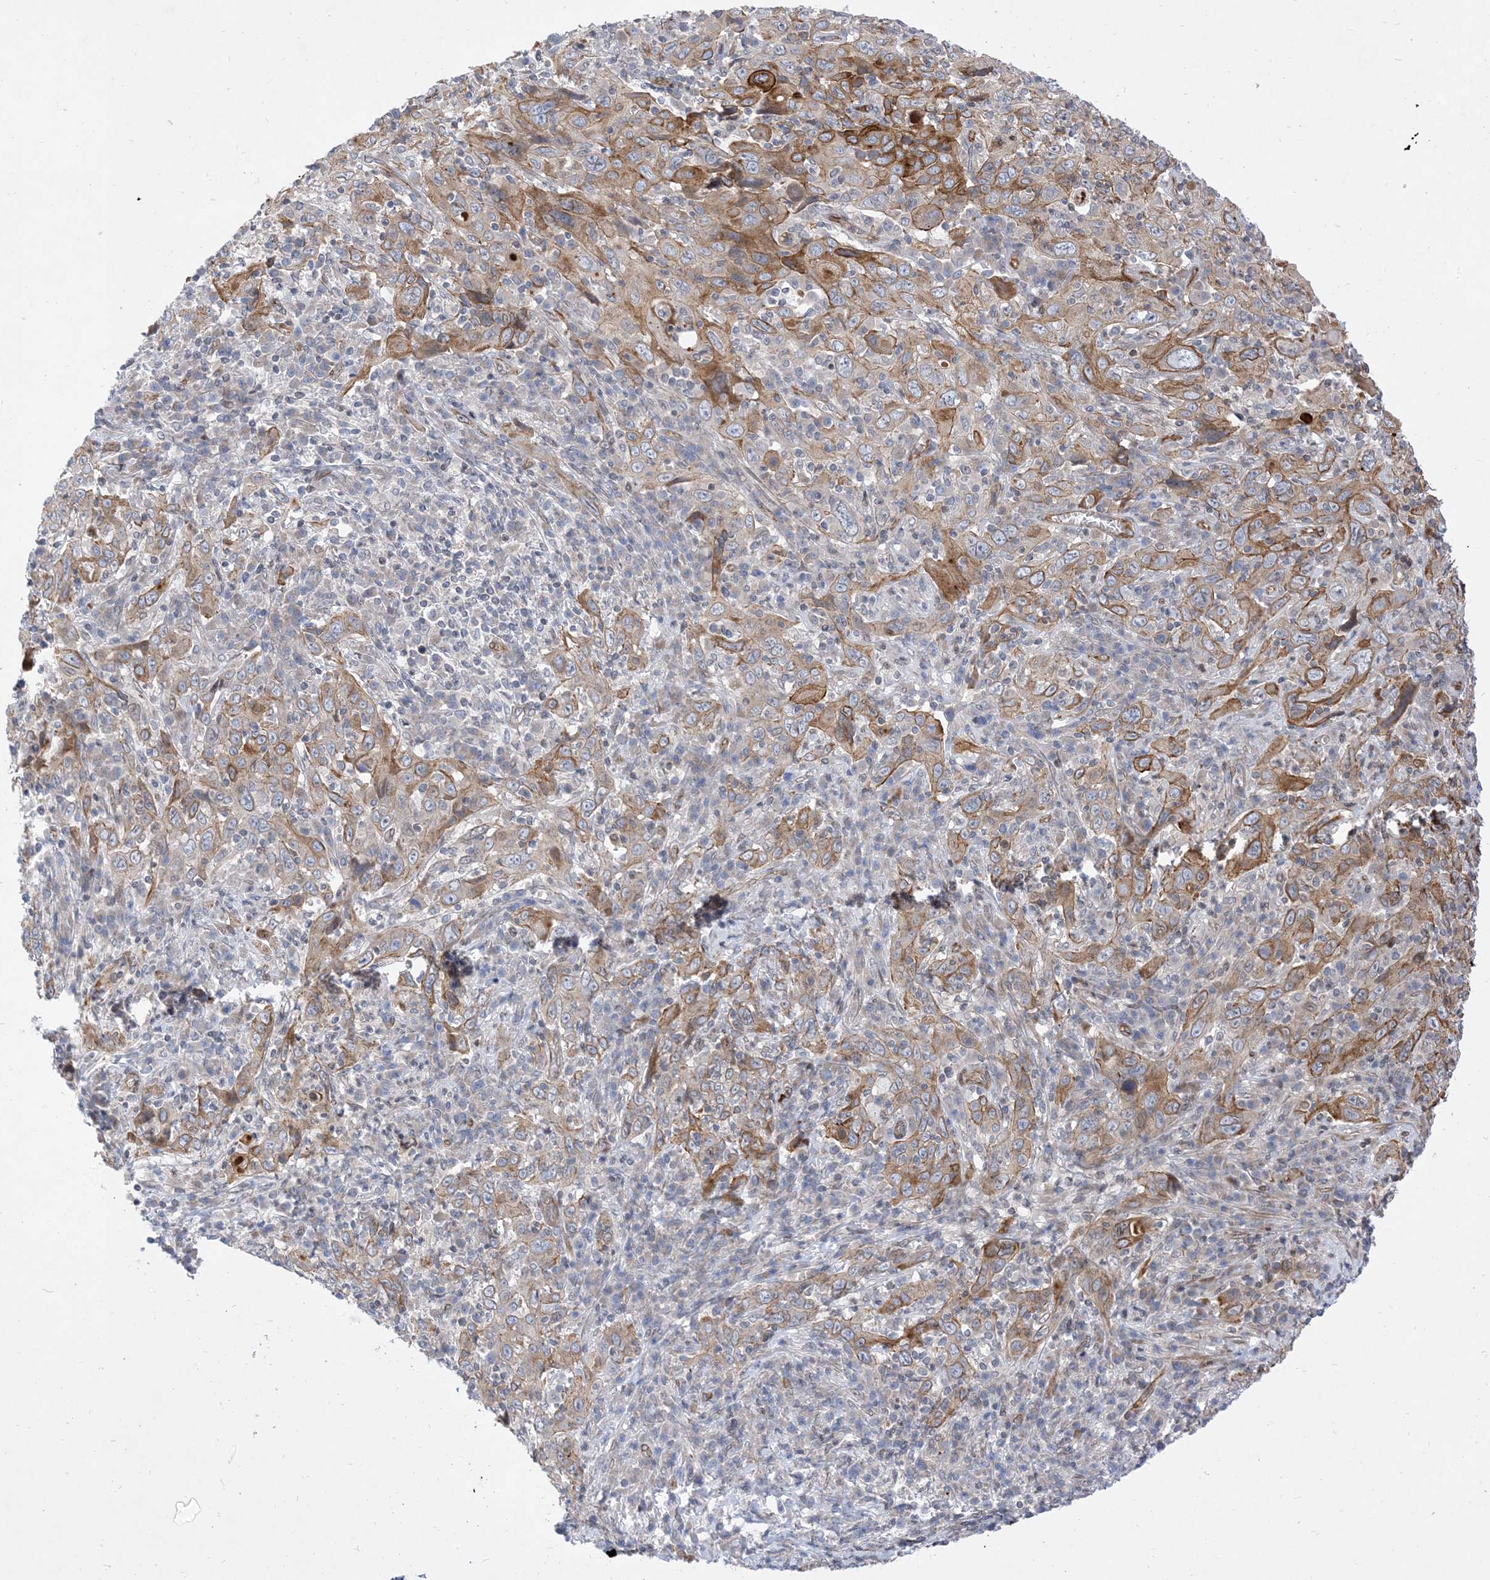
{"staining": {"intensity": "moderate", "quantity": "<25%", "location": "cytoplasmic/membranous"}, "tissue": "cervical cancer", "cell_type": "Tumor cells", "image_type": "cancer", "snomed": [{"axis": "morphology", "description": "Squamous cell carcinoma, NOS"}, {"axis": "topography", "description": "Cervix"}], "caption": "Cervical cancer (squamous cell carcinoma) stained for a protein exhibits moderate cytoplasmic/membranous positivity in tumor cells.", "gene": "TYSND1", "patient": {"sex": "female", "age": 46}}